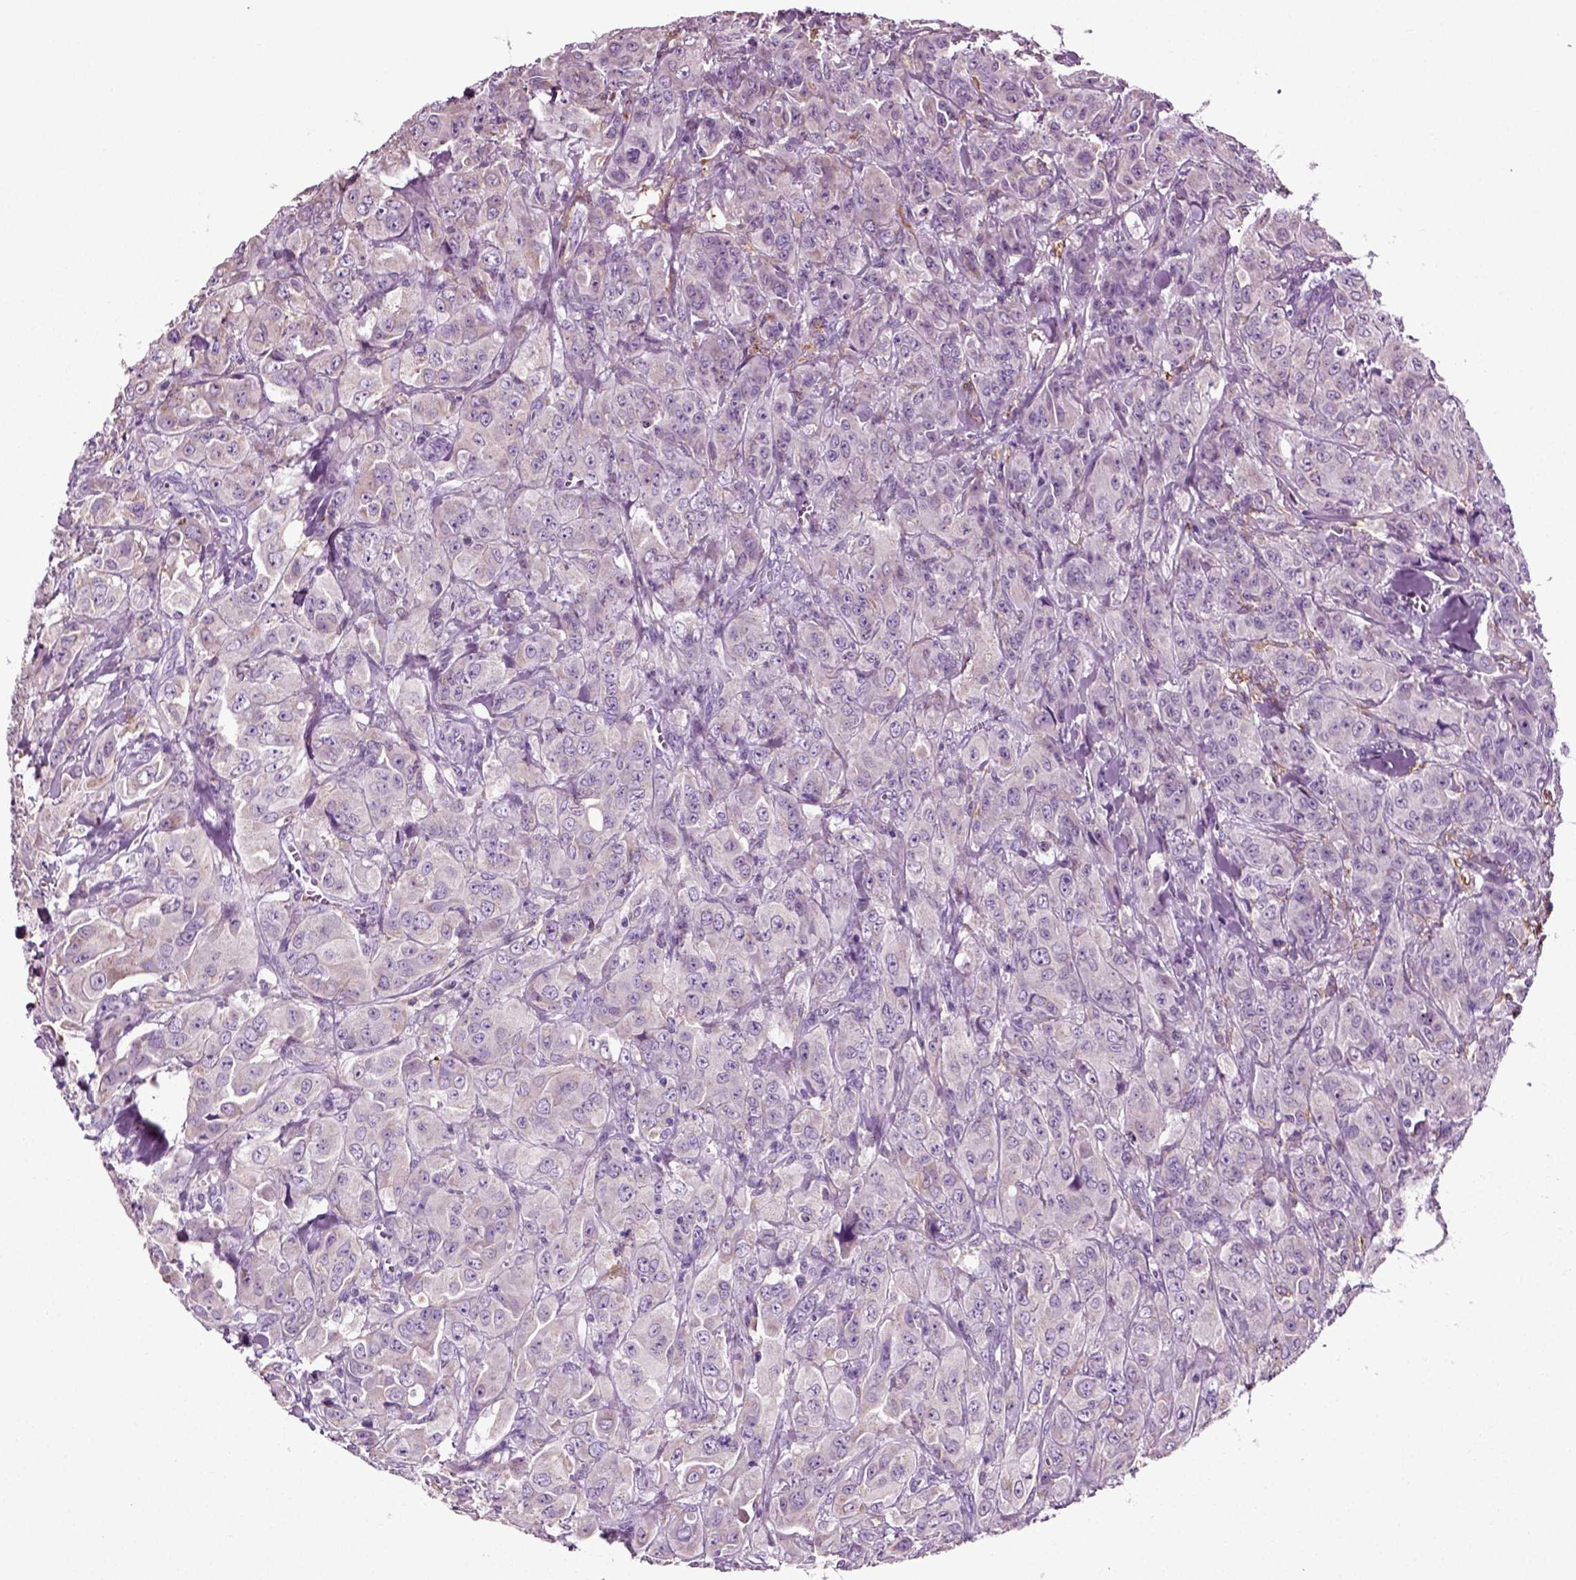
{"staining": {"intensity": "weak", "quantity": "<25%", "location": "cytoplasmic/membranous"}, "tissue": "breast cancer", "cell_type": "Tumor cells", "image_type": "cancer", "snomed": [{"axis": "morphology", "description": "Duct carcinoma"}, {"axis": "topography", "description": "Breast"}], "caption": "The micrograph demonstrates no staining of tumor cells in invasive ductal carcinoma (breast). (Stains: DAB (3,3'-diaminobenzidine) immunohistochemistry (IHC) with hematoxylin counter stain, Microscopy: brightfield microscopy at high magnification).", "gene": "DNAH10", "patient": {"sex": "female", "age": 43}}